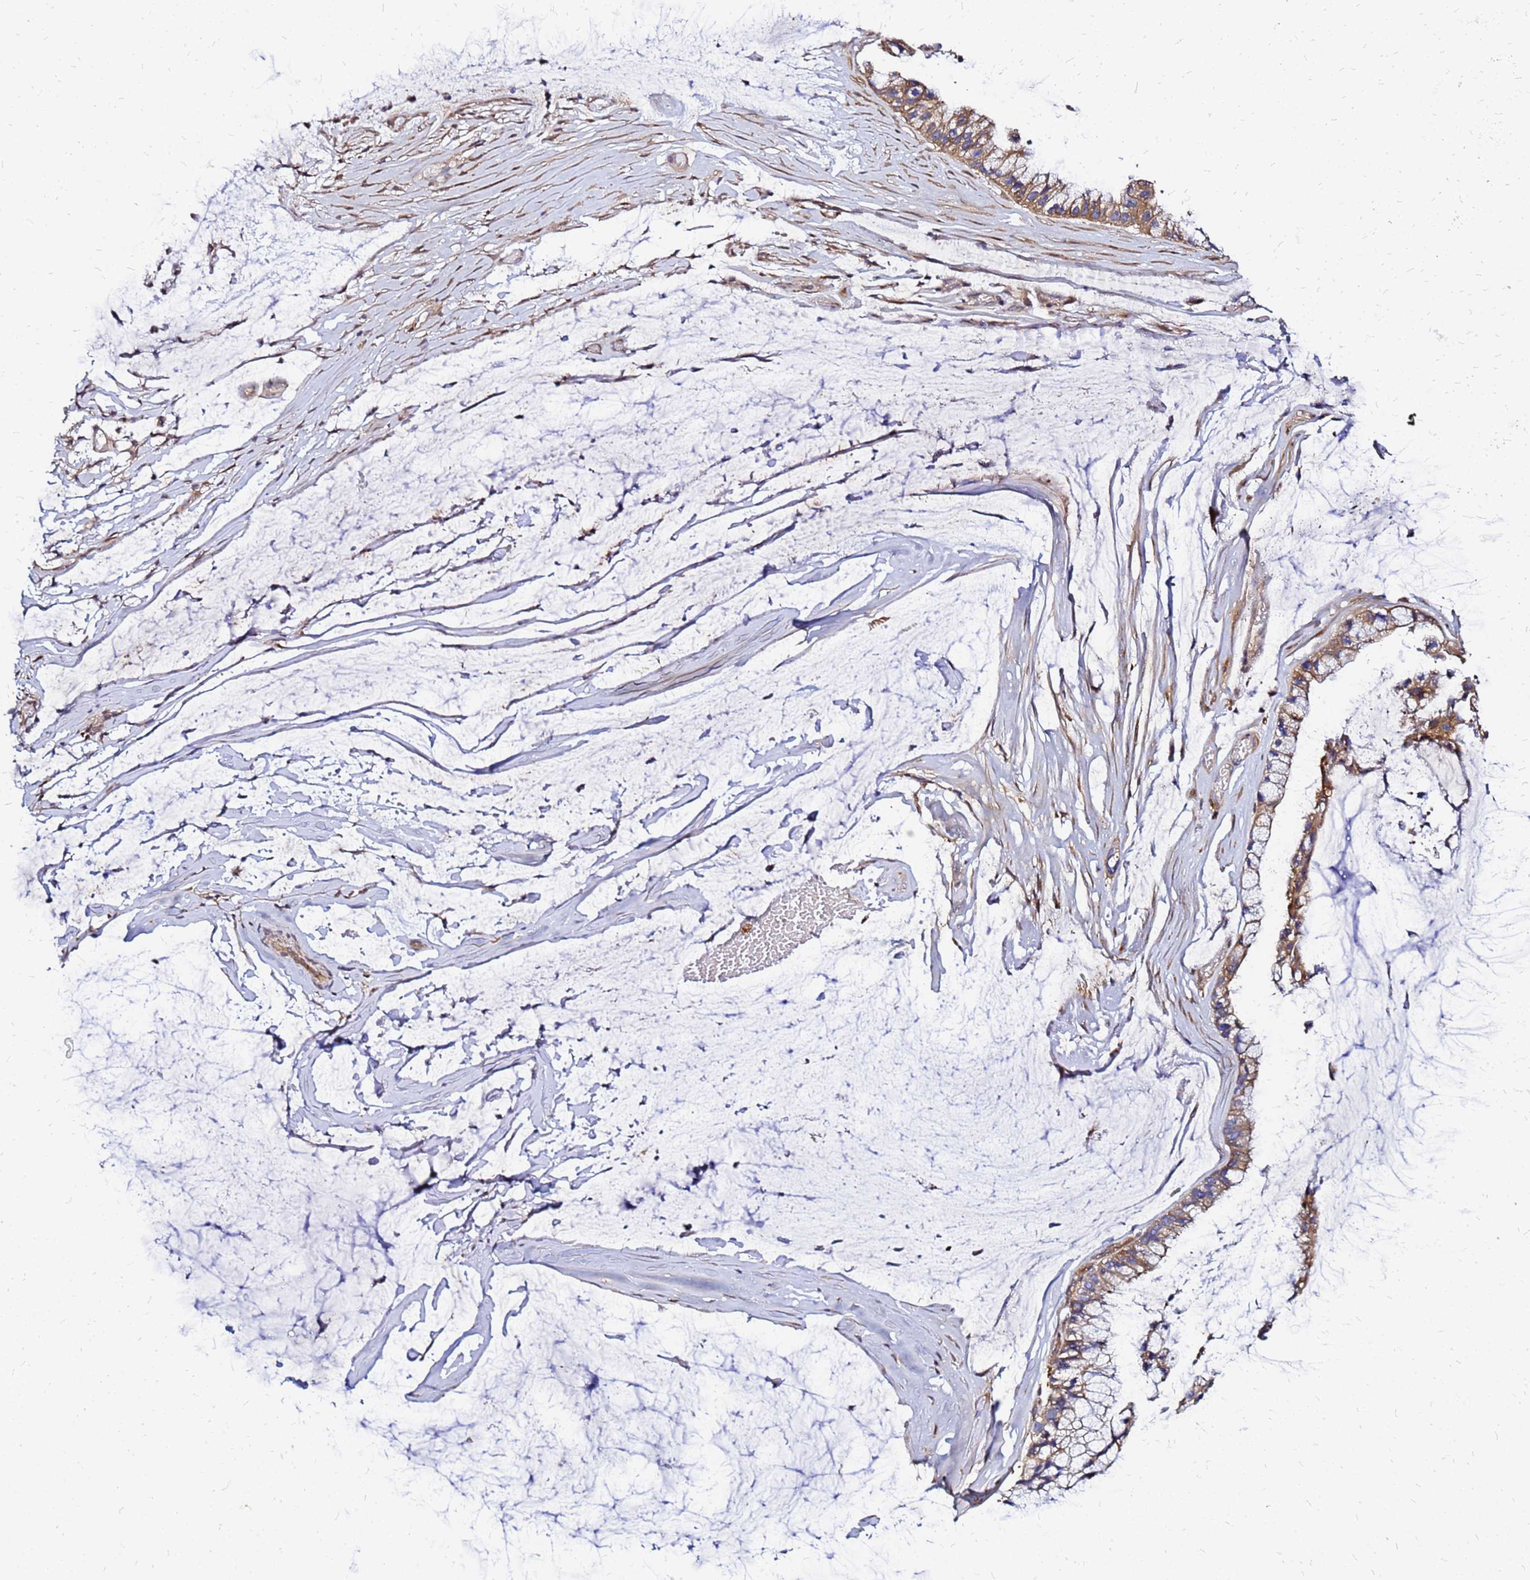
{"staining": {"intensity": "weak", "quantity": ">75%", "location": "cytoplasmic/membranous"}, "tissue": "ovarian cancer", "cell_type": "Tumor cells", "image_type": "cancer", "snomed": [{"axis": "morphology", "description": "Cystadenocarcinoma, mucinous, NOS"}, {"axis": "topography", "description": "Ovary"}], "caption": "Protein expression analysis of ovarian cancer displays weak cytoplasmic/membranous staining in approximately >75% of tumor cells. (Stains: DAB (3,3'-diaminobenzidine) in brown, nuclei in blue, Microscopy: brightfield microscopy at high magnification).", "gene": "CYBC1", "patient": {"sex": "female", "age": 39}}